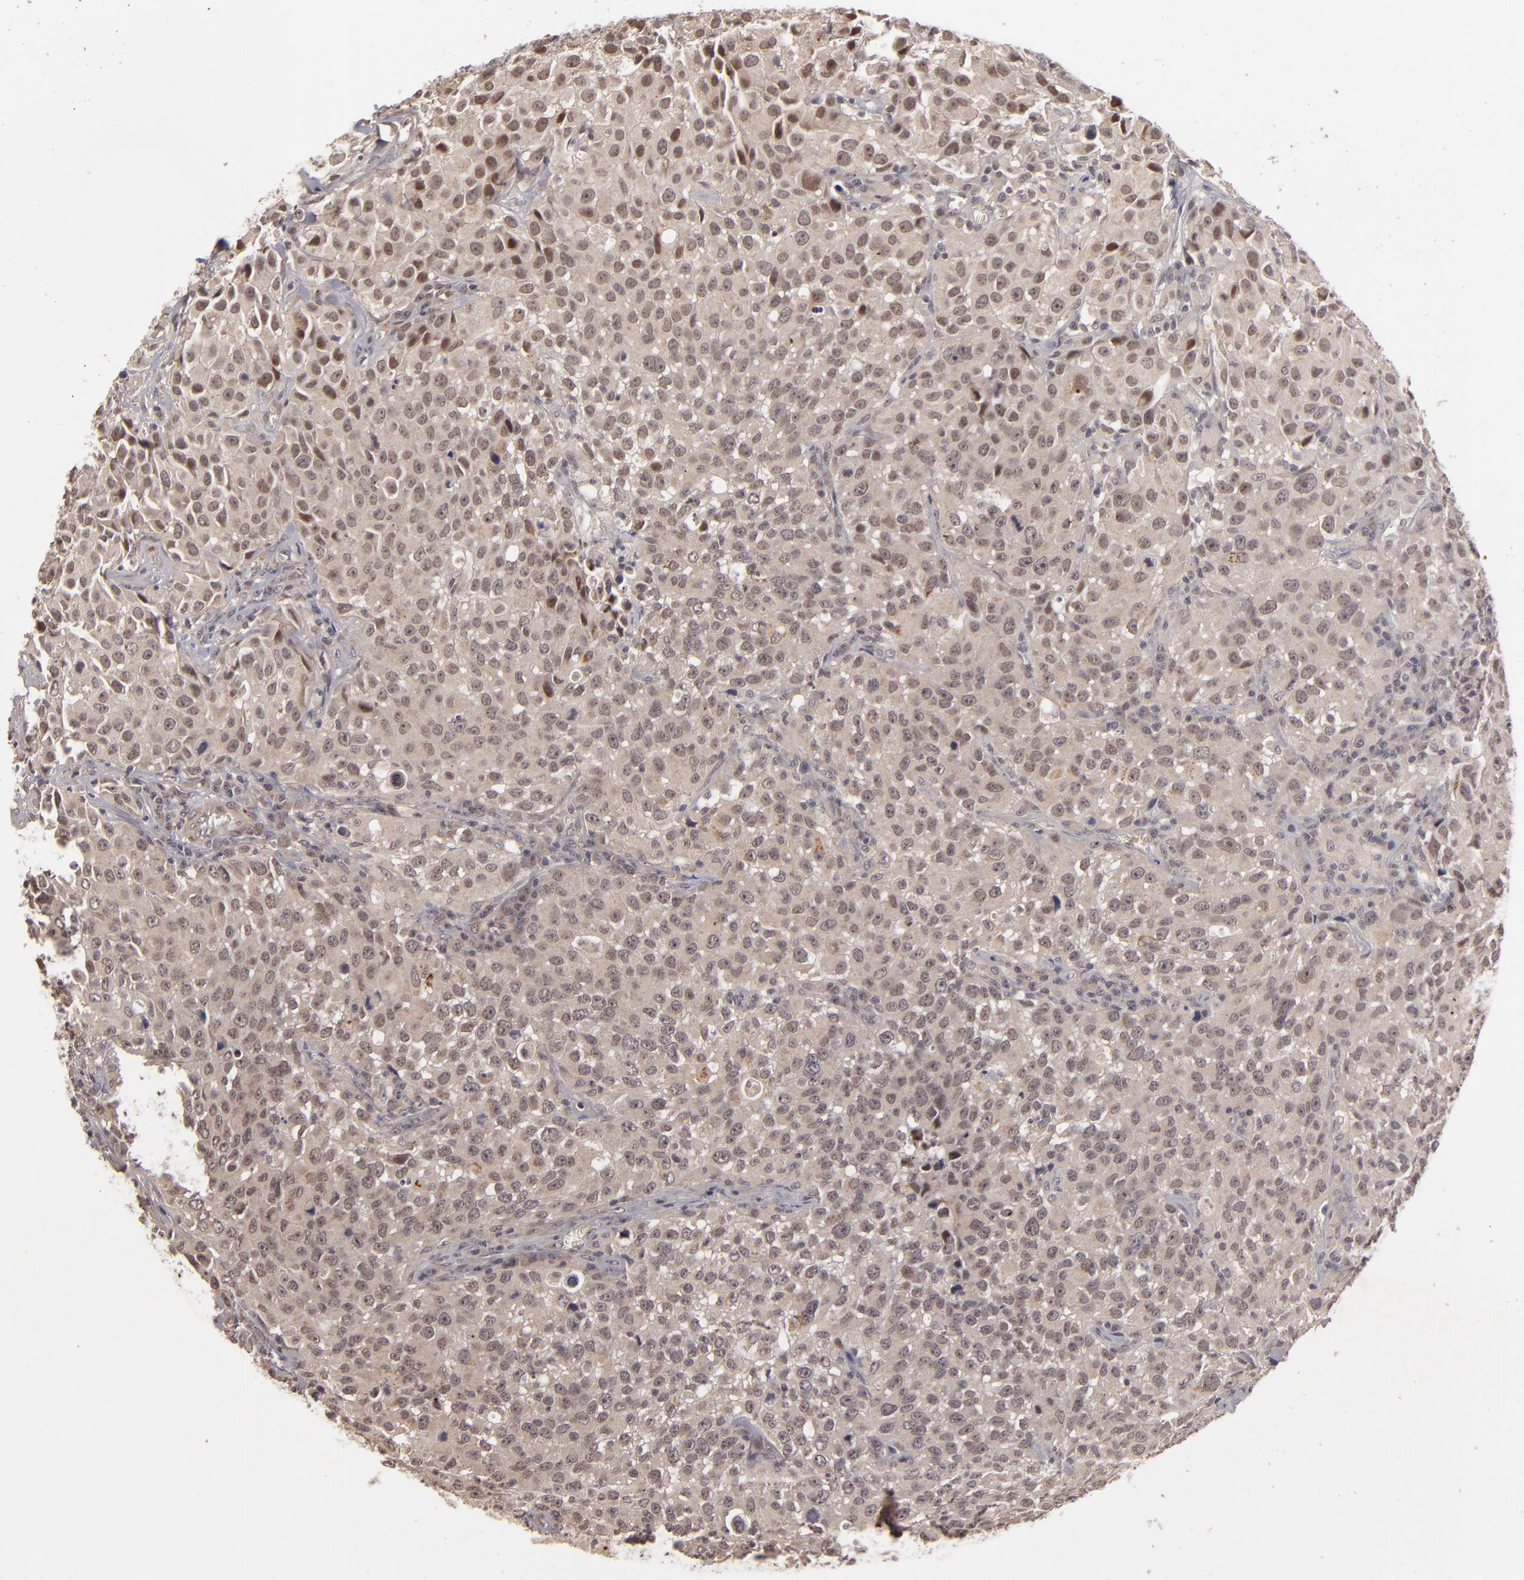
{"staining": {"intensity": "weak", "quantity": "<25%", "location": "cytoplasmic/membranous"}, "tissue": "urothelial cancer", "cell_type": "Tumor cells", "image_type": "cancer", "snomed": [{"axis": "morphology", "description": "Urothelial carcinoma, High grade"}, {"axis": "topography", "description": "Urinary bladder"}], "caption": "High-grade urothelial carcinoma stained for a protein using immunohistochemistry demonstrates no staining tumor cells.", "gene": "DFFA", "patient": {"sex": "female", "age": 75}}